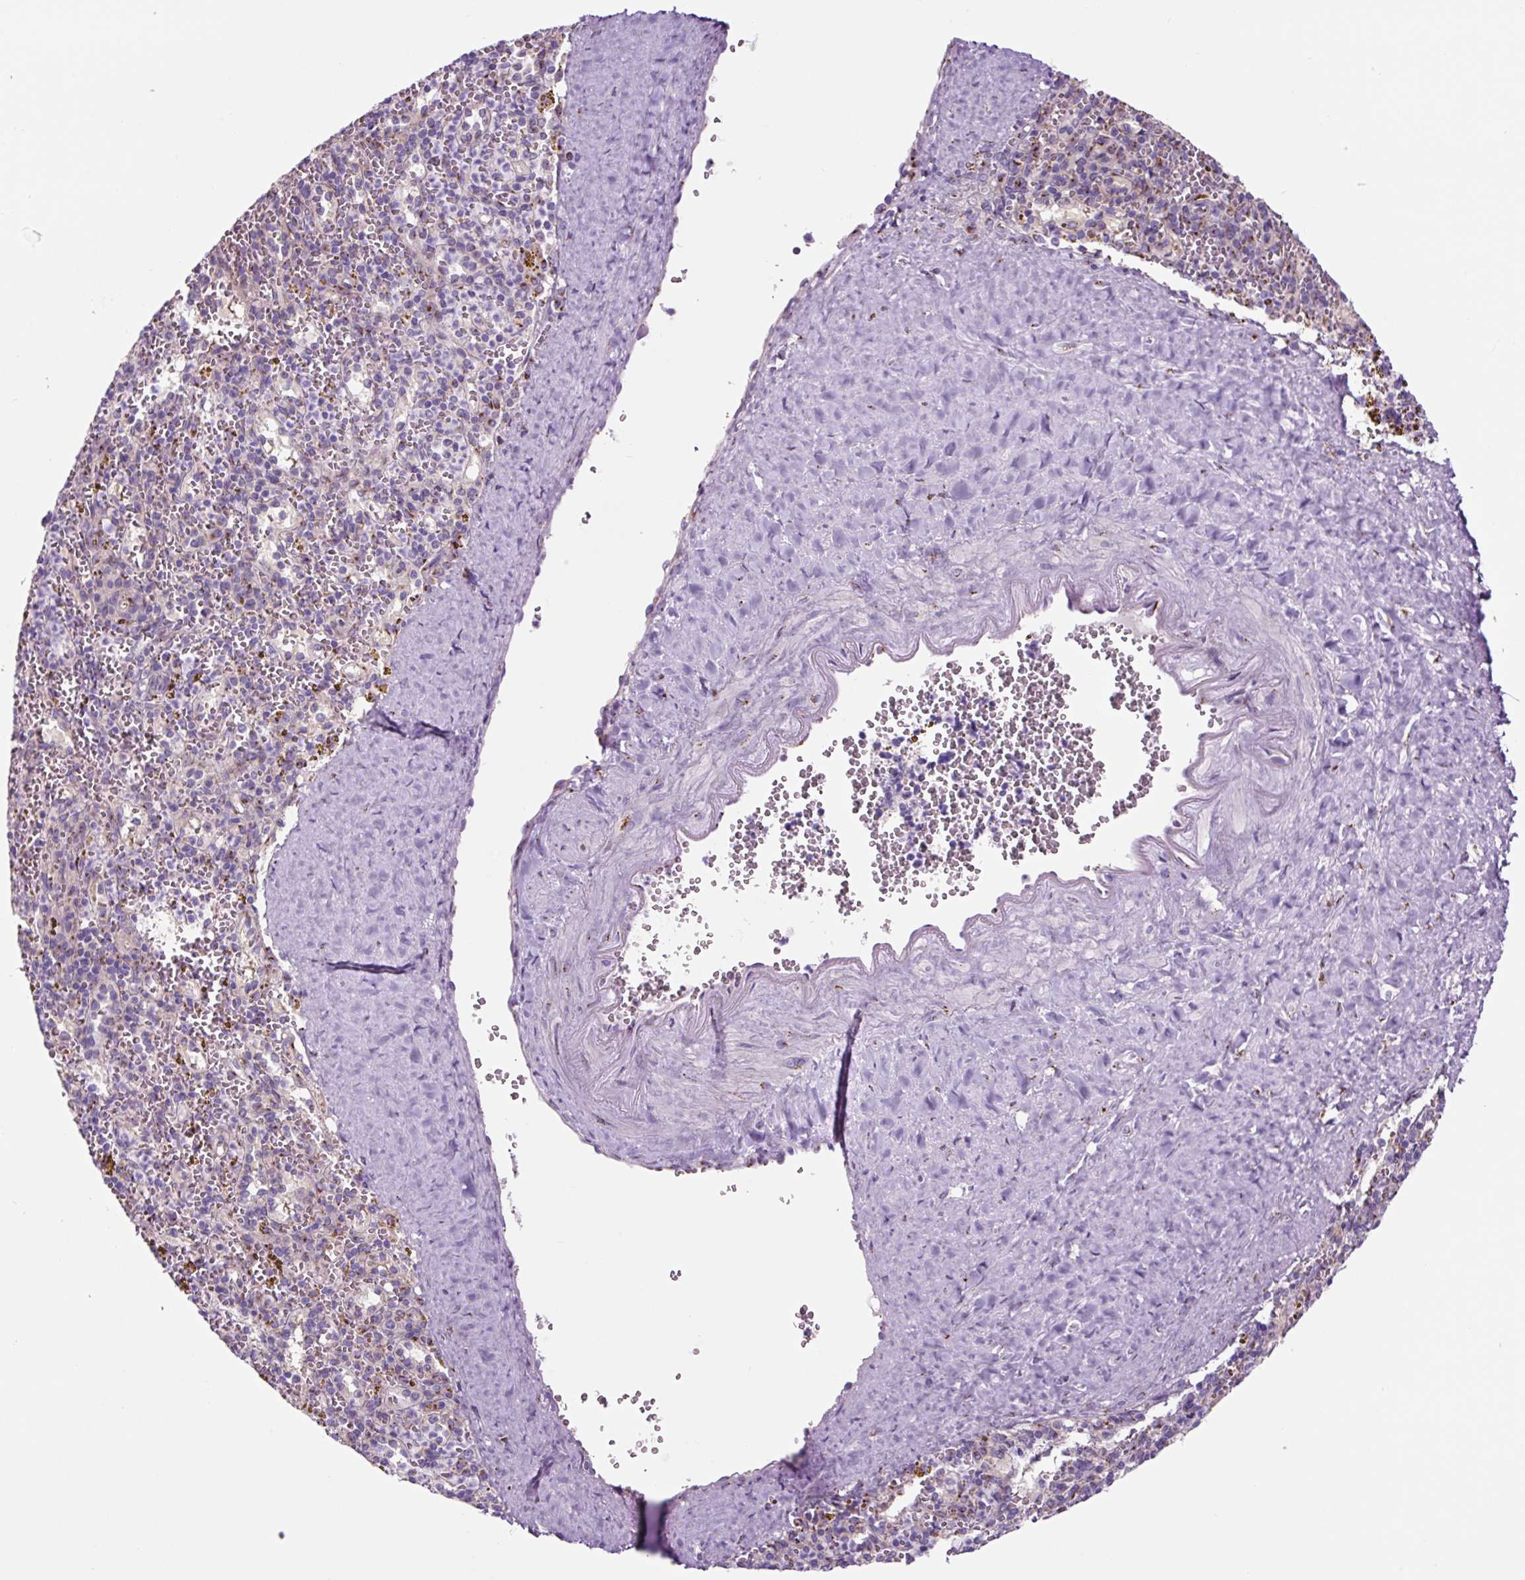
{"staining": {"intensity": "moderate", "quantity": "<25%", "location": "cytoplasmic/membranous"}, "tissue": "spleen", "cell_type": "Cells in red pulp", "image_type": "normal", "snomed": [{"axis": "morphology", "description": "Normal tissue, NOS"}, {"axis": "topography", "description": "Spleen"}], "caption": "A high-resolution histopathology image shows immunohistochemistry staining of unremarkable spleen, which exhibits moderate cytoplasmic/membranous staining in approximately <25% of cells in red pulp.", "gene": "GORASP1", "patient": {"sex": "male", "age": 57}}